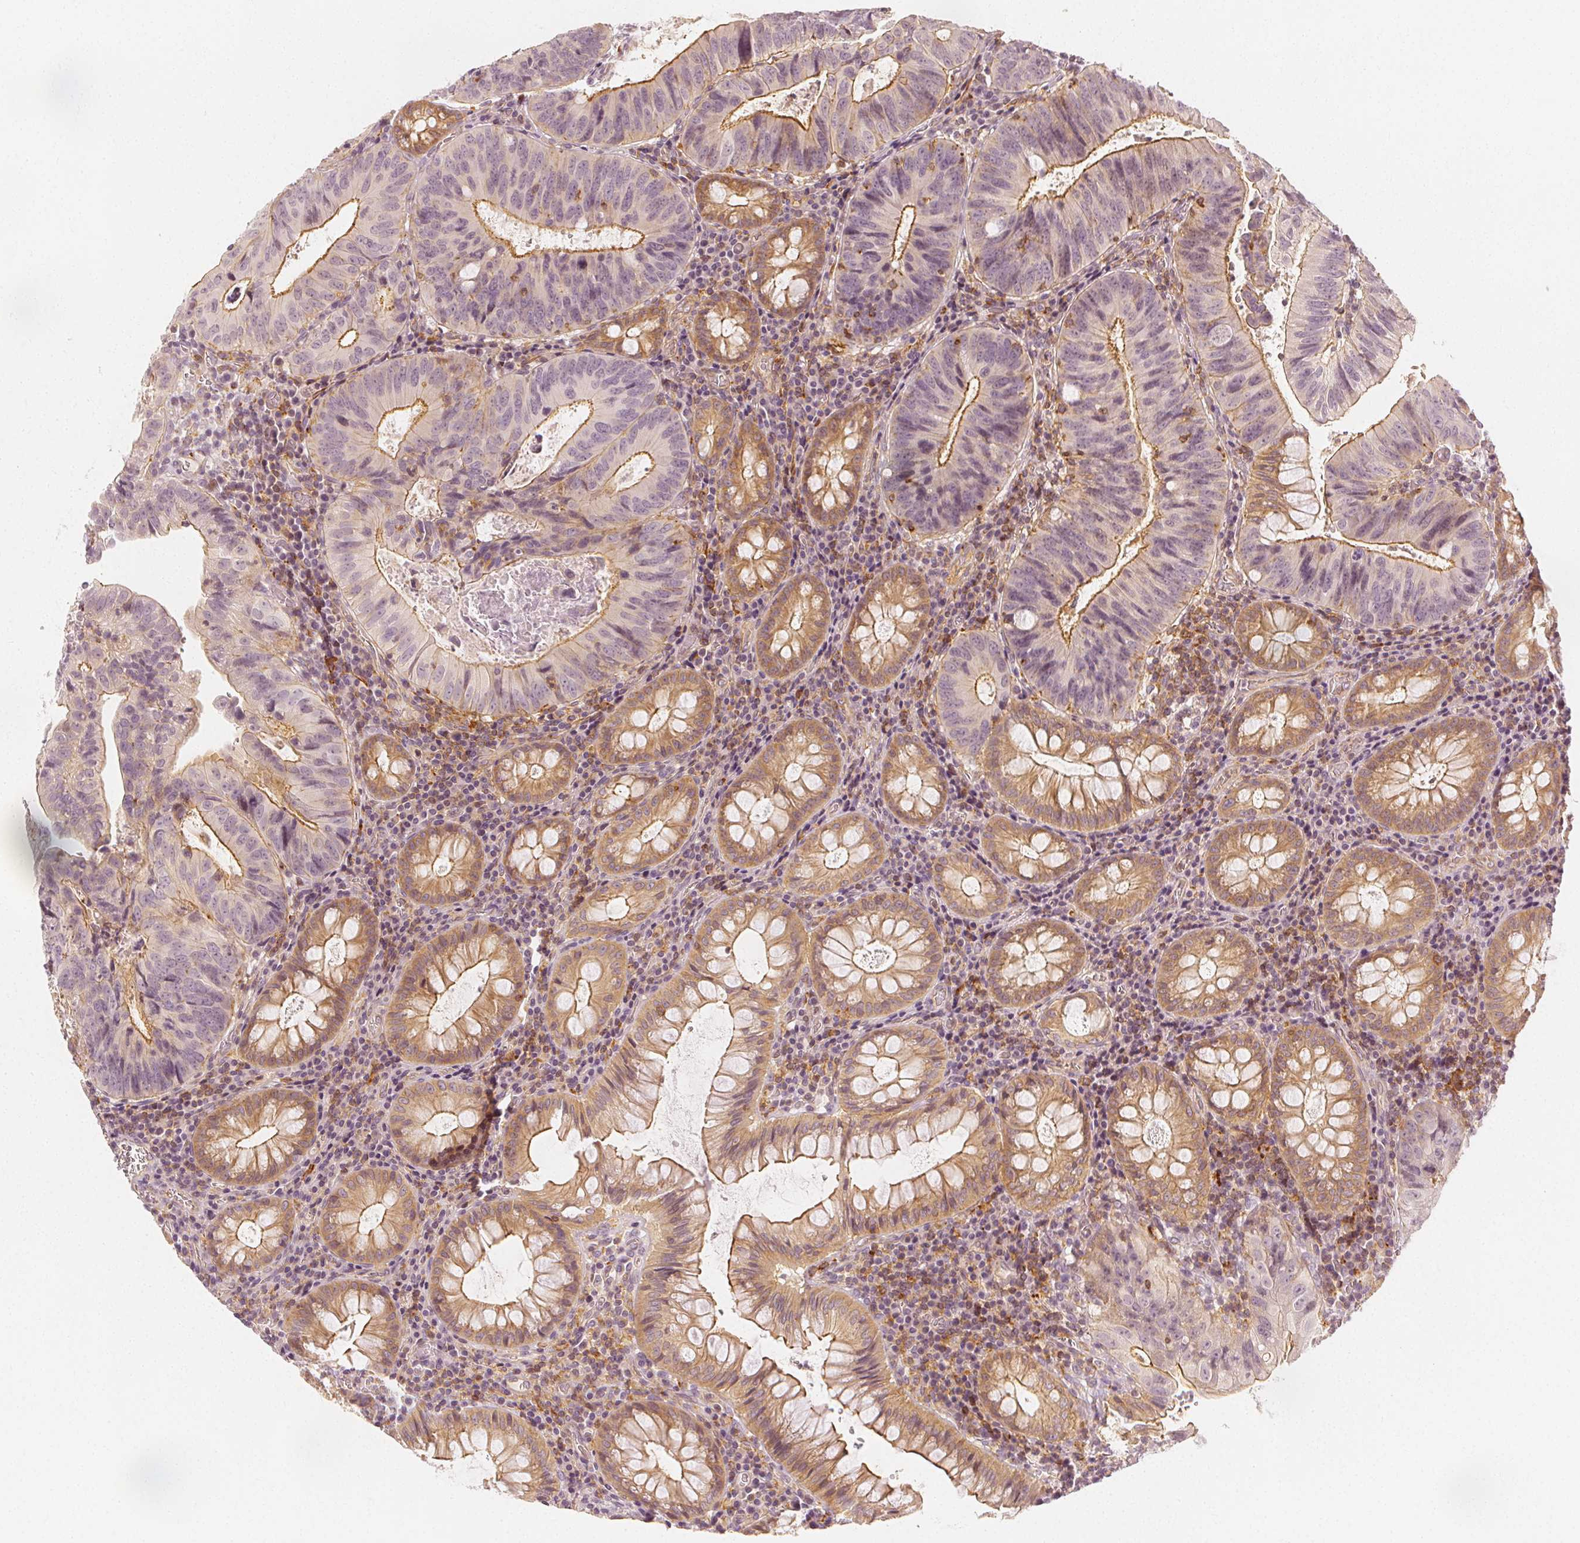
{"staining": {"intensity": "moderate", "quantity": "25%-75%", "location": "cytoplasmic/membranous"}, "tissue": "colorectal cancer", "cell_type": "Tumor cells", "image_type": "cancer", "snomed": [{"axis": "morphology", "description": "Adenocarcinoma, NOS"}, {"axis": "topography", "description": "Colon"}], "caption": "Adenocarcinoma (colorectal) stained with DAB IHC exhibits medium levels of moderate cytoplasmic/membranous positivity in about 25%-75% of tumor cells.", "gene": "ARHGAP26", "patient": {"sex": "male", "age": 67}}